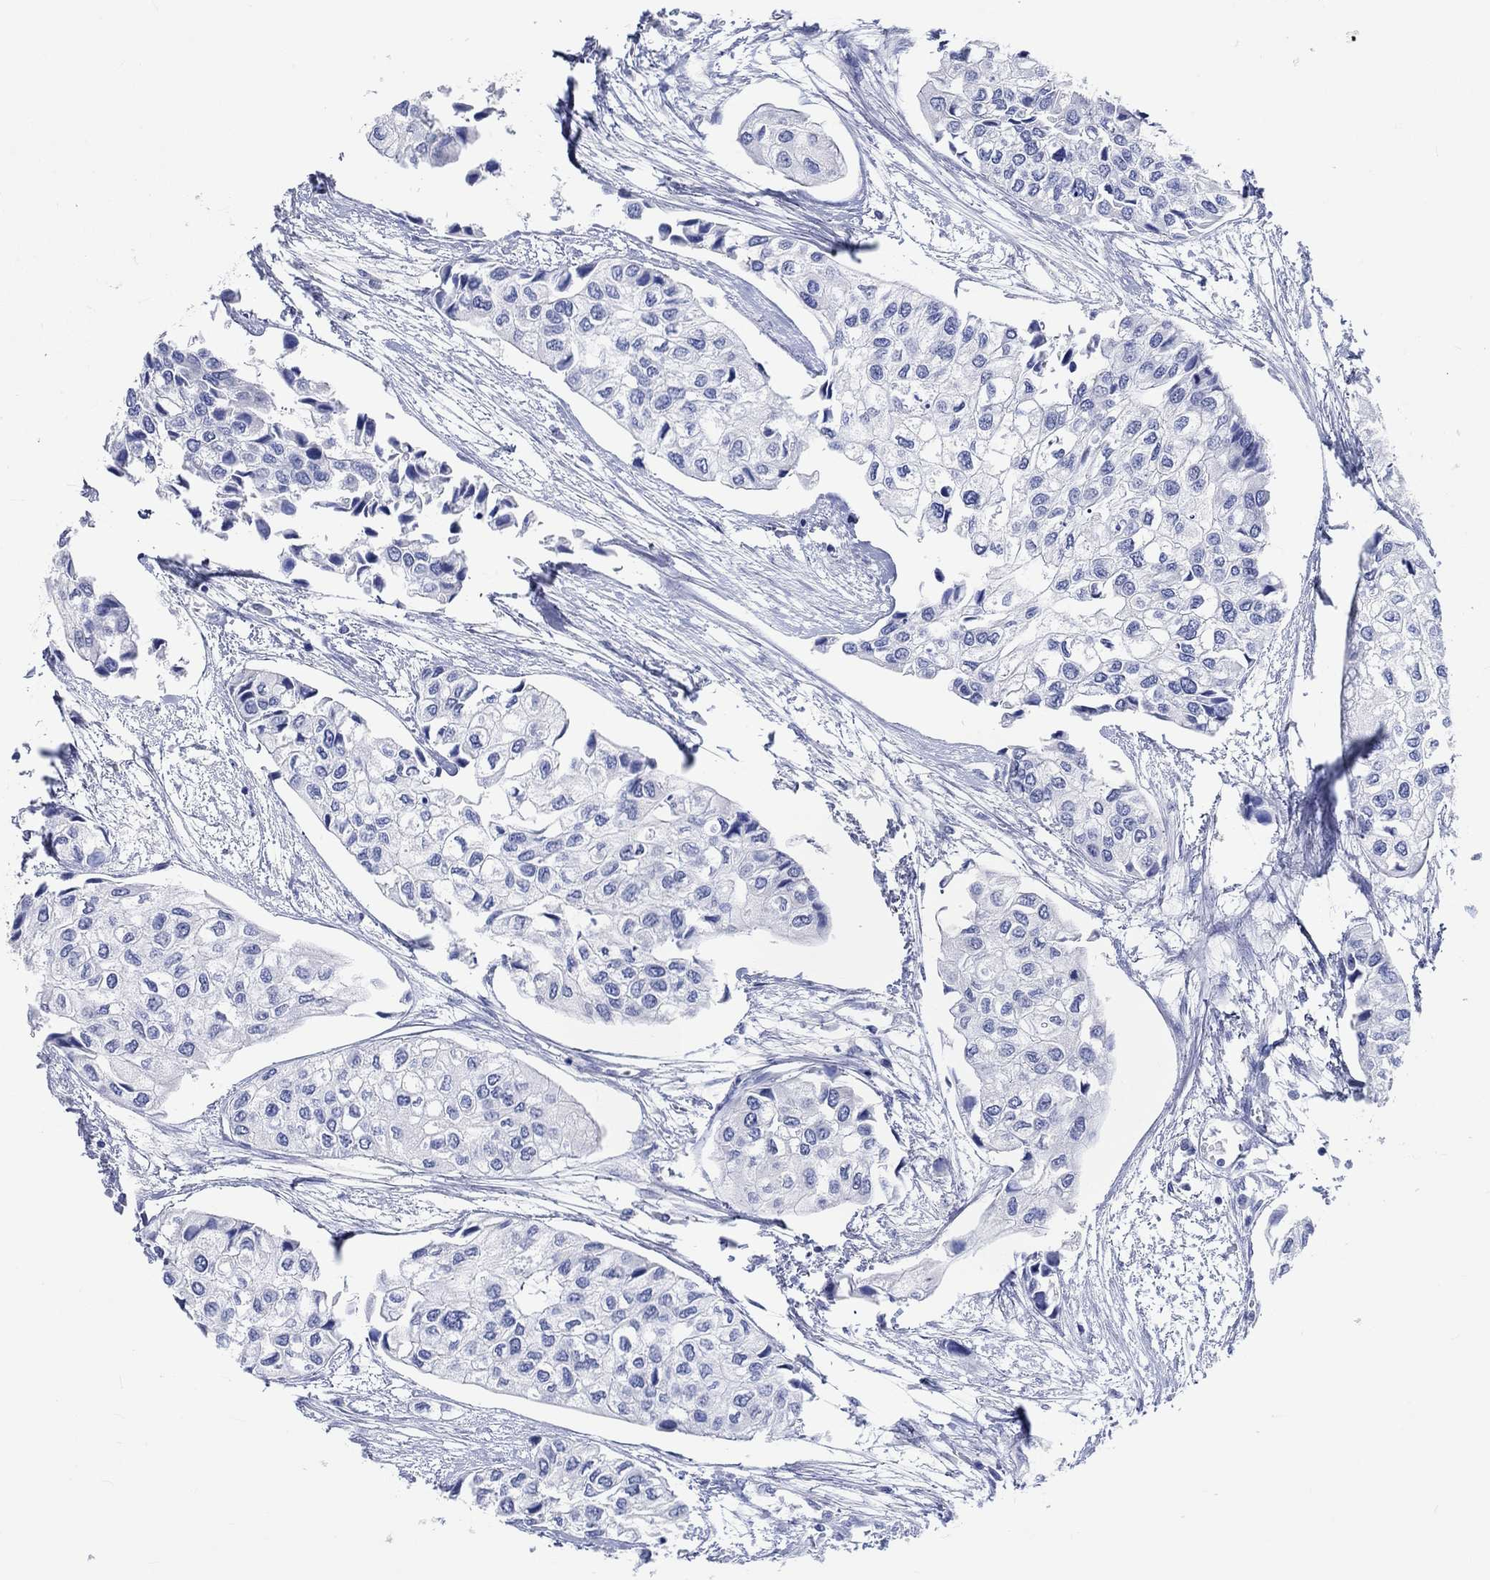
{"staining": {"intensity": "negative", "quantity": "none", "location": "none"}, "tissue": "urothelial cancer", "cell_type": "Tumor cells", "image_type": "cancer", "snomed": [{"axis": "morphology", "description": "Urothelial carcinoma, High grade"}, {"axis": "topography", "description": "Urinary bladder"}], "caption": "Tumor cells are negative for protein expression in human urothelial carcinoma (high-grade). (Brightfield microscopy of DAB IHC at high magnification).", "gene": "C4orf47", "patient": {"sex": "male", "age": 73}}